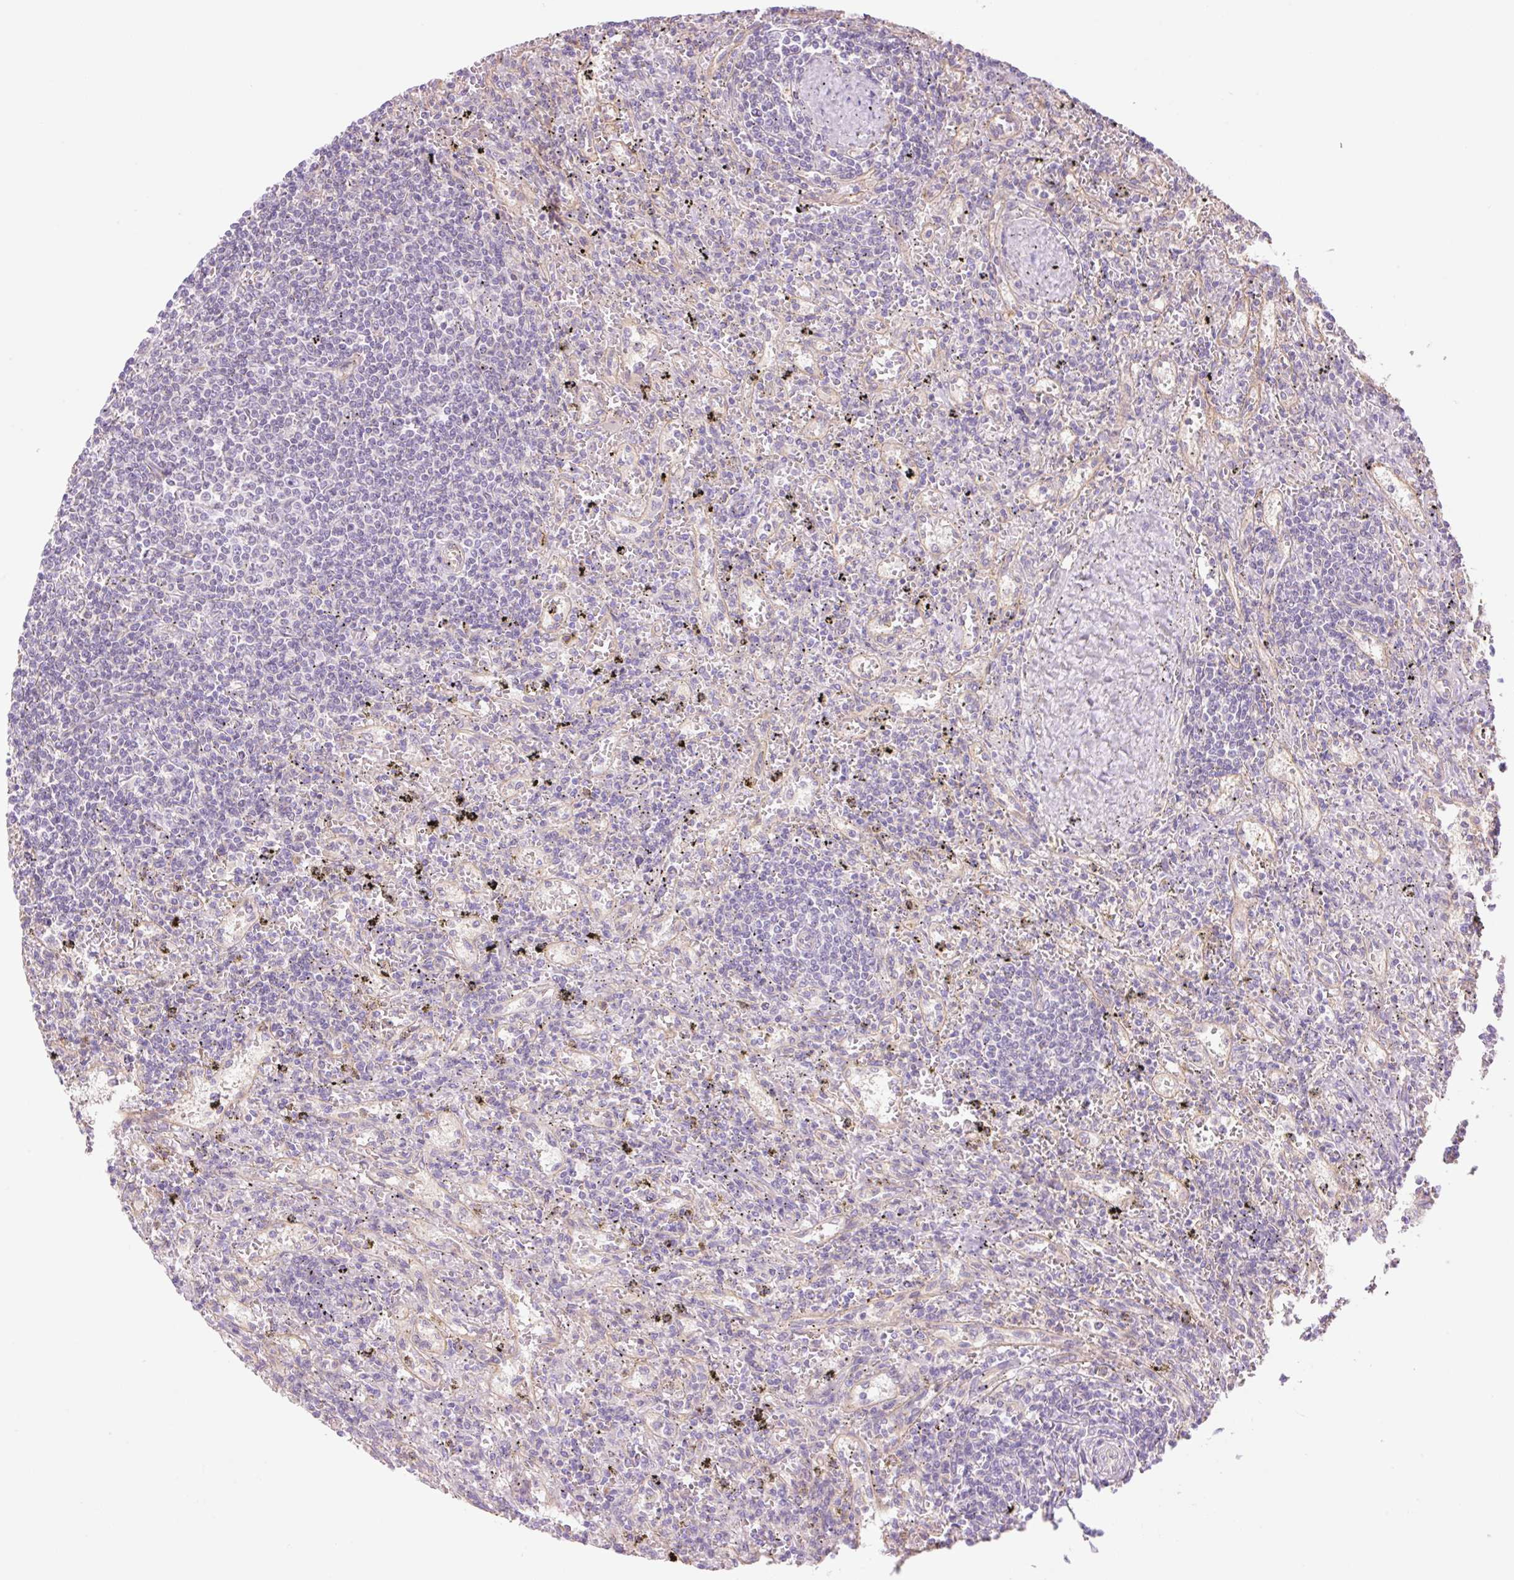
{"staining": {"intensity": "negative", "quantity": "none", "location": "none"}, "tissue": "lymphoma", "cell_type": "Tumor cells", "image_type": "cancer", "snomed": [{"axis": "morphology", "description": "Malignant lymphoma, non-Hodgkin's type, Low grade"}, {"axis": "topography", "description": "Spleen"}], "caption": "Immunohistochemical staining of low-grade malignant lymphoma, non-Hodgkin's type demonstrates no significant positivity in tumor cells.", "gene": "NLRP5", "patient": {"sex": "male", "age": 76}}